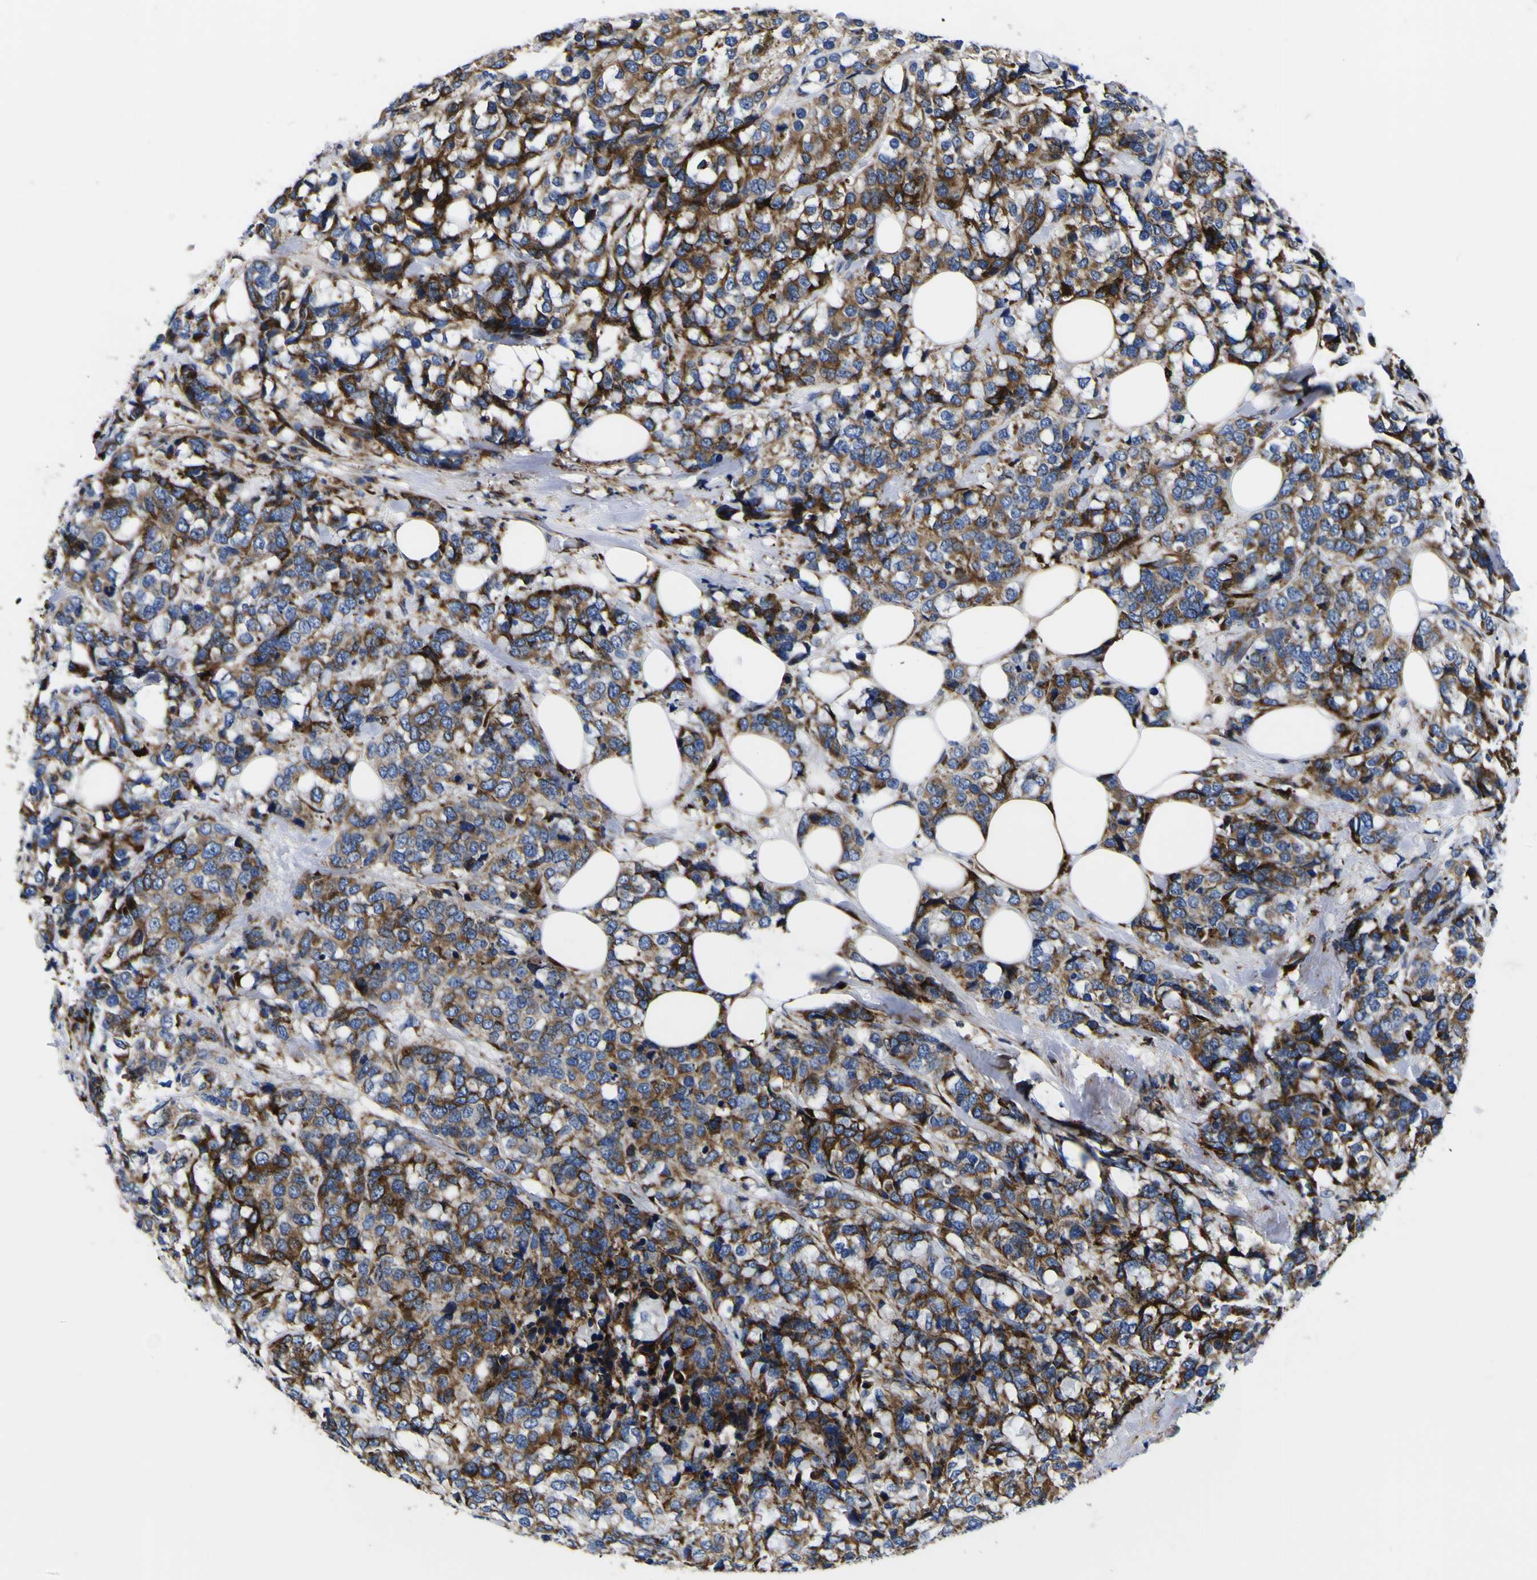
{"staining": {"intensity": "moderate", "quantity": ">75%", "location": "cytoplasmic/membranous"}, "tissue": "breast cancer", "cell_type": "Tumor cells", "image_type": "cancer", "snomed": [{"axis": "morphology", "description": "Lobular carcinoma"}, {"axis": "topography", "description": "Breast"}], "caption": "Moderate cytoplasmic/membranous protein positivity is appreciated in approximately >75% of tumor cells in lobular carcinoma (breast).", "gene": "SCD", "patient": {"sex": "female", "age": 59}}